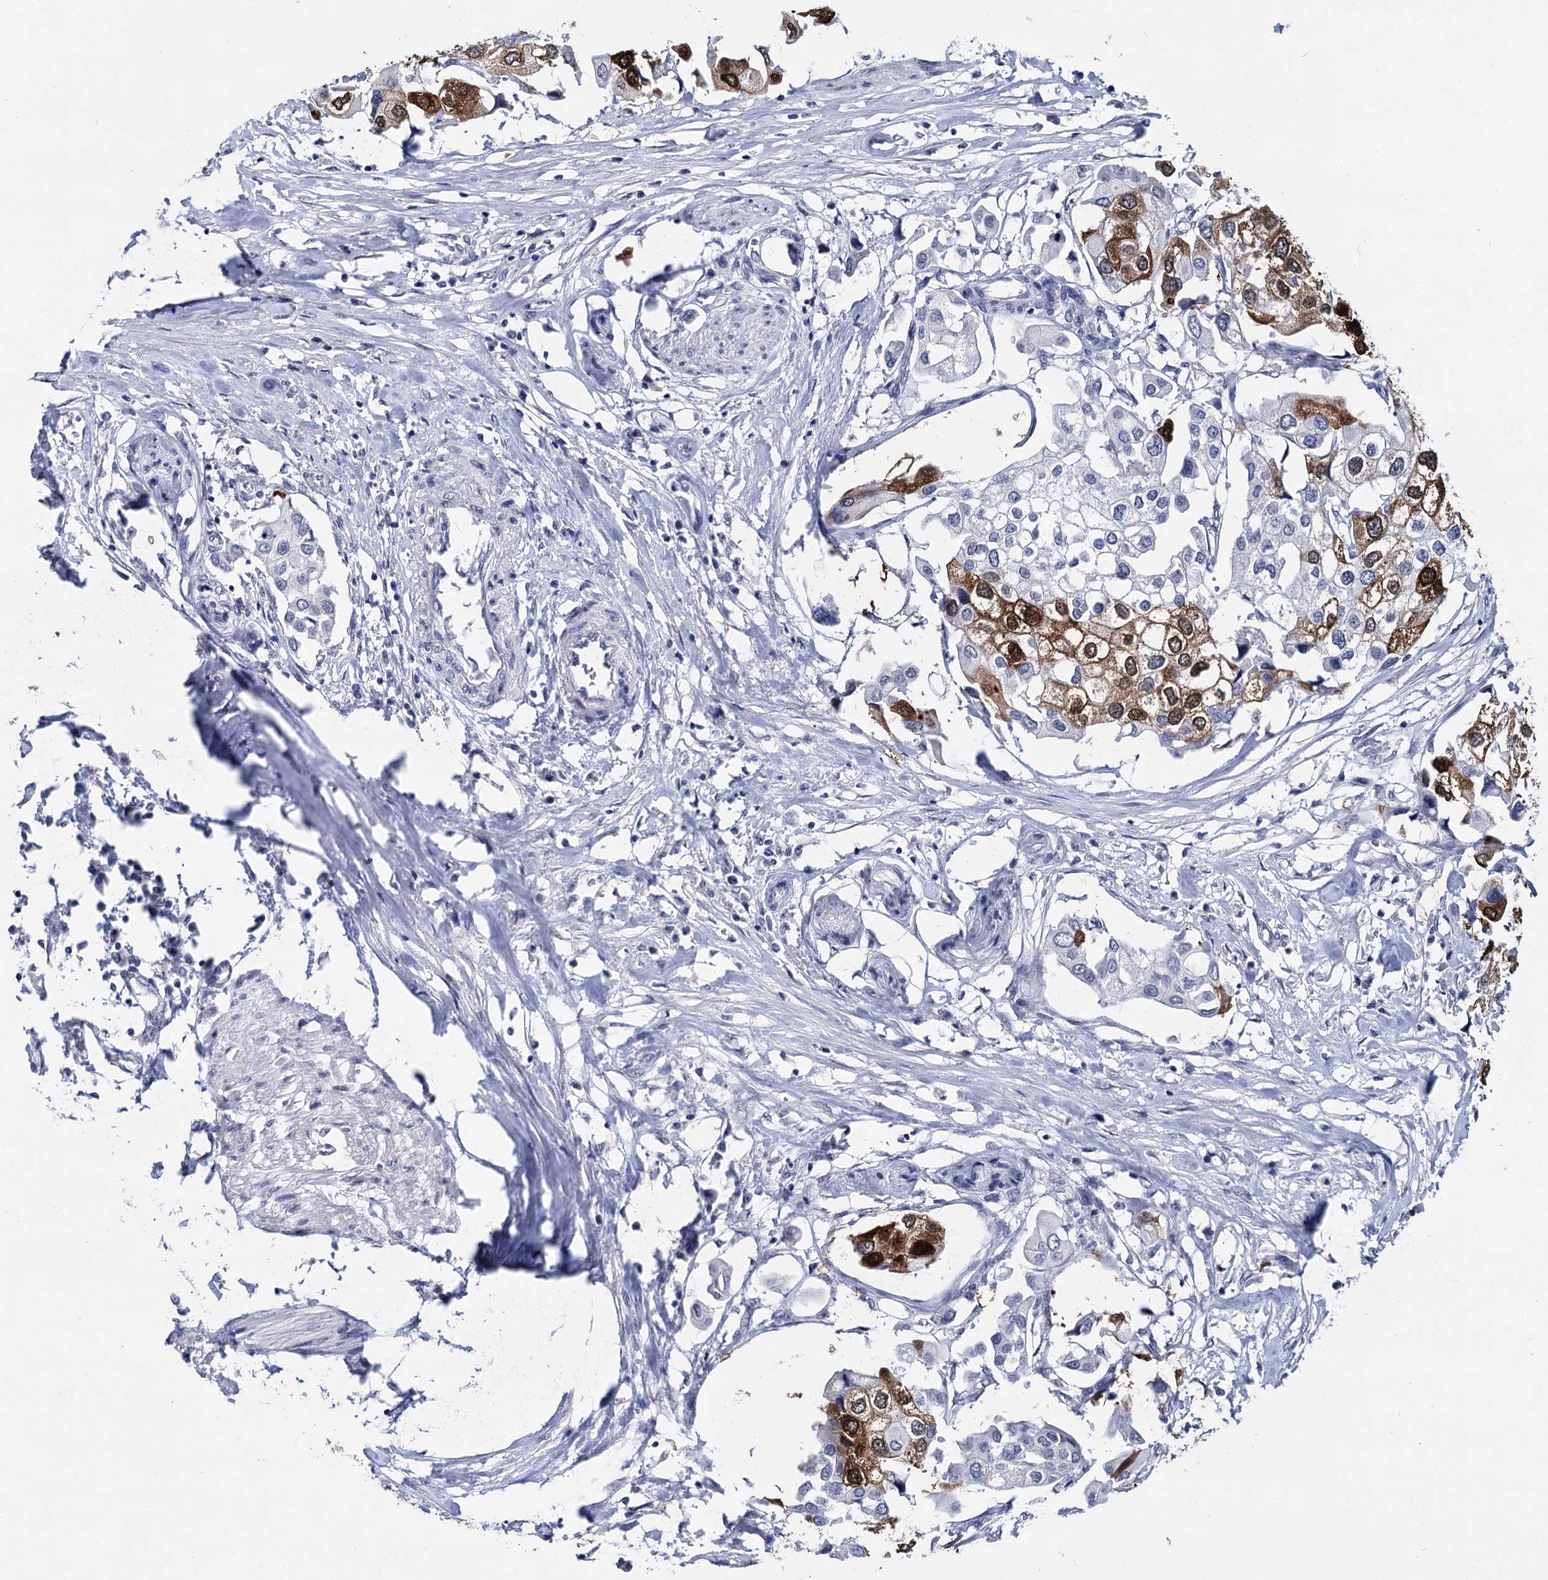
{"staining": {"intensity": "strong", "quantity": "25%-75%", "location": "cytoplasmic/membranous,nuclear"}, "tissue": "urothelial cancer", "cell_type": "Tumor cells", "image_type": "cancer", "snomed": [{"axis": "morphology", "description": "Urothelial carcinoma, High grade"}, {"axis": "topography", "description": "Urinary bladder"}], "caption": "Urothelial carcinoma (high-grade) stained for a protein demonstrates strong cytoplasmic/membranous and nuclear positivity in tumor cells.", "gene": "MAGEA4", "patient": {"sex": "male", "age": 64}}